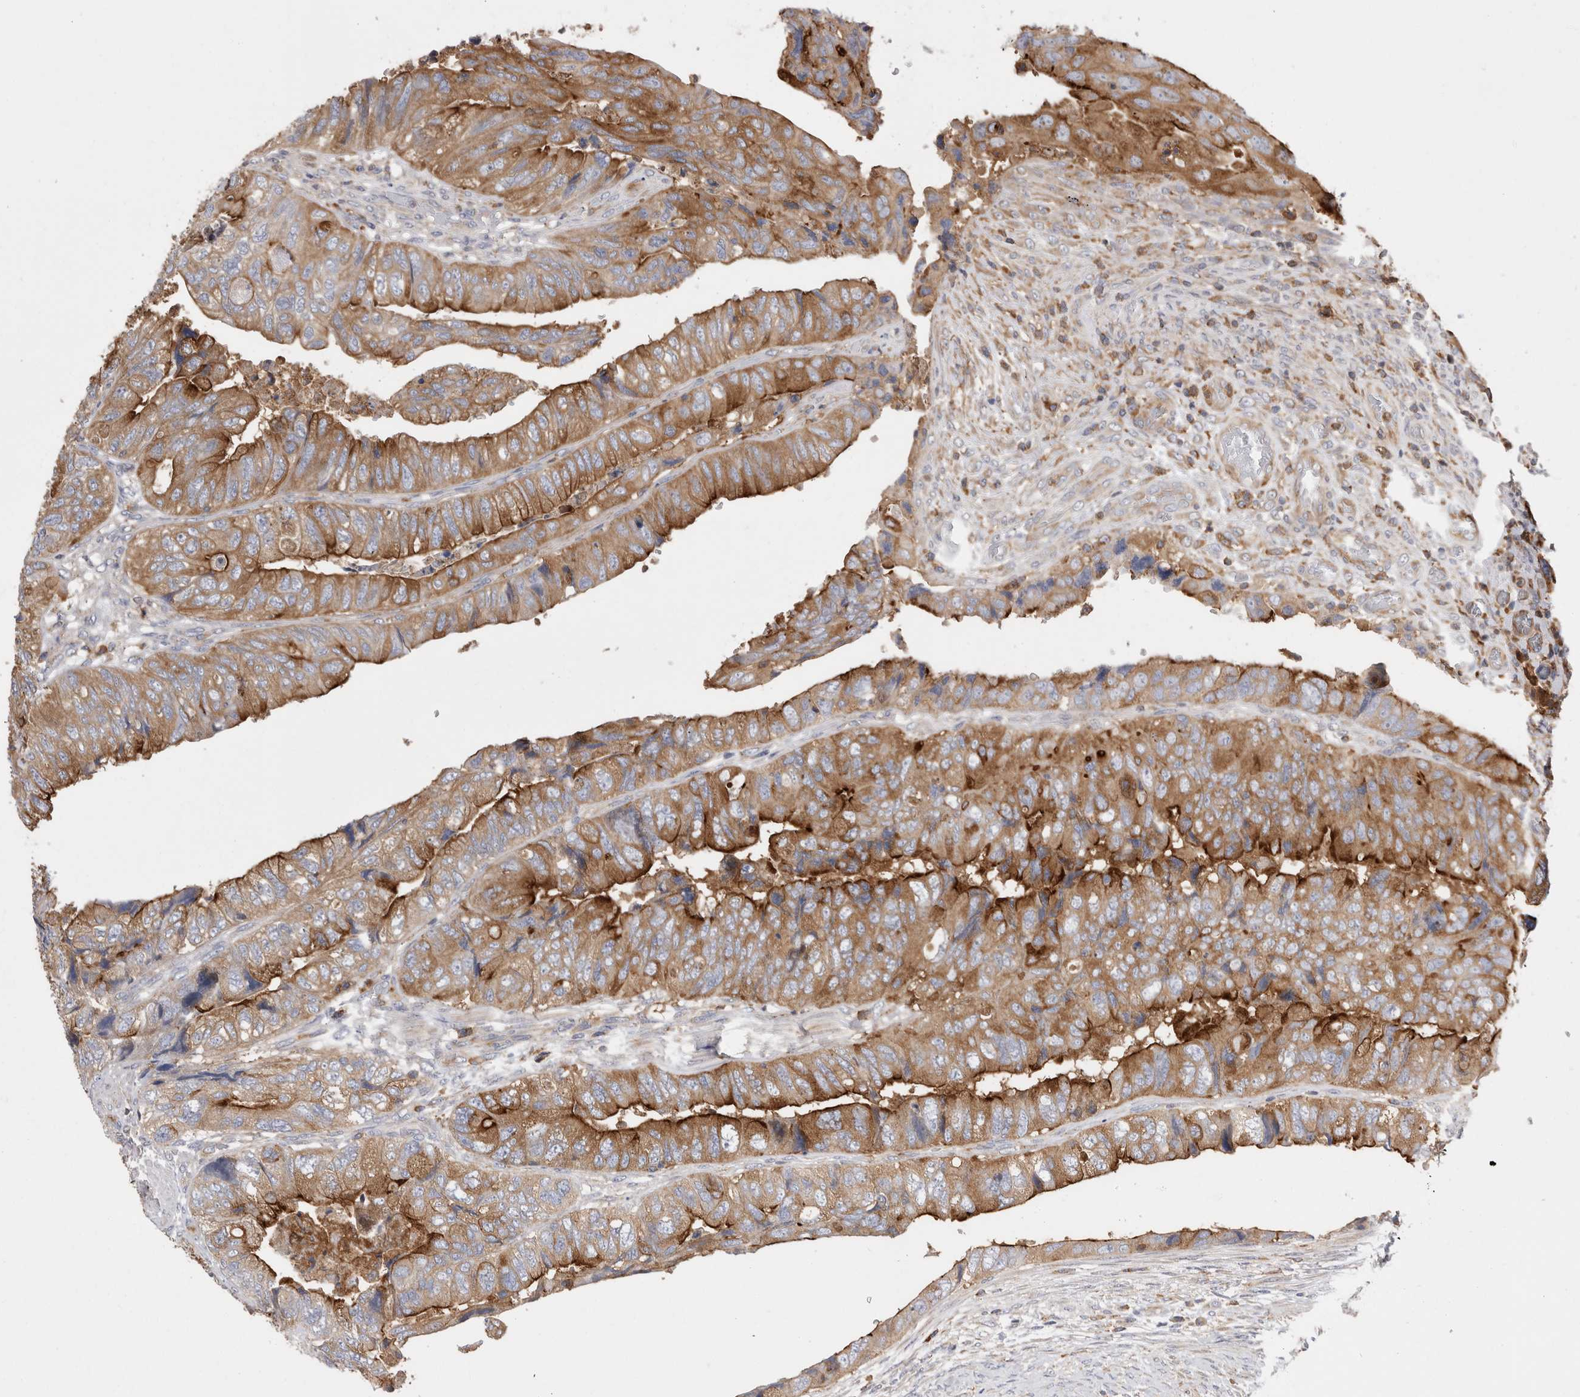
{"staining": {"intensity": "strong", "quantity": ">75%", "location": "cytoplasmic/membranous"}, "tissue": "colorectal cancer", "cell_type": "Tumor cells", "image_type": "cancer", "snomed": [{"axis": "morphology", "description": "Adenocarcinoma, NOS"}, {"axis": "topography", "description": "Rectum"}], "caption": "Tumor cells demonstrate high levels of strong cytoplasmic/membranous expression in approximately >75% of cells in colorectal adenocarcinoma.", "gene": "RAB11FIP1", "patient": {"sex": "male", "age": 63}}